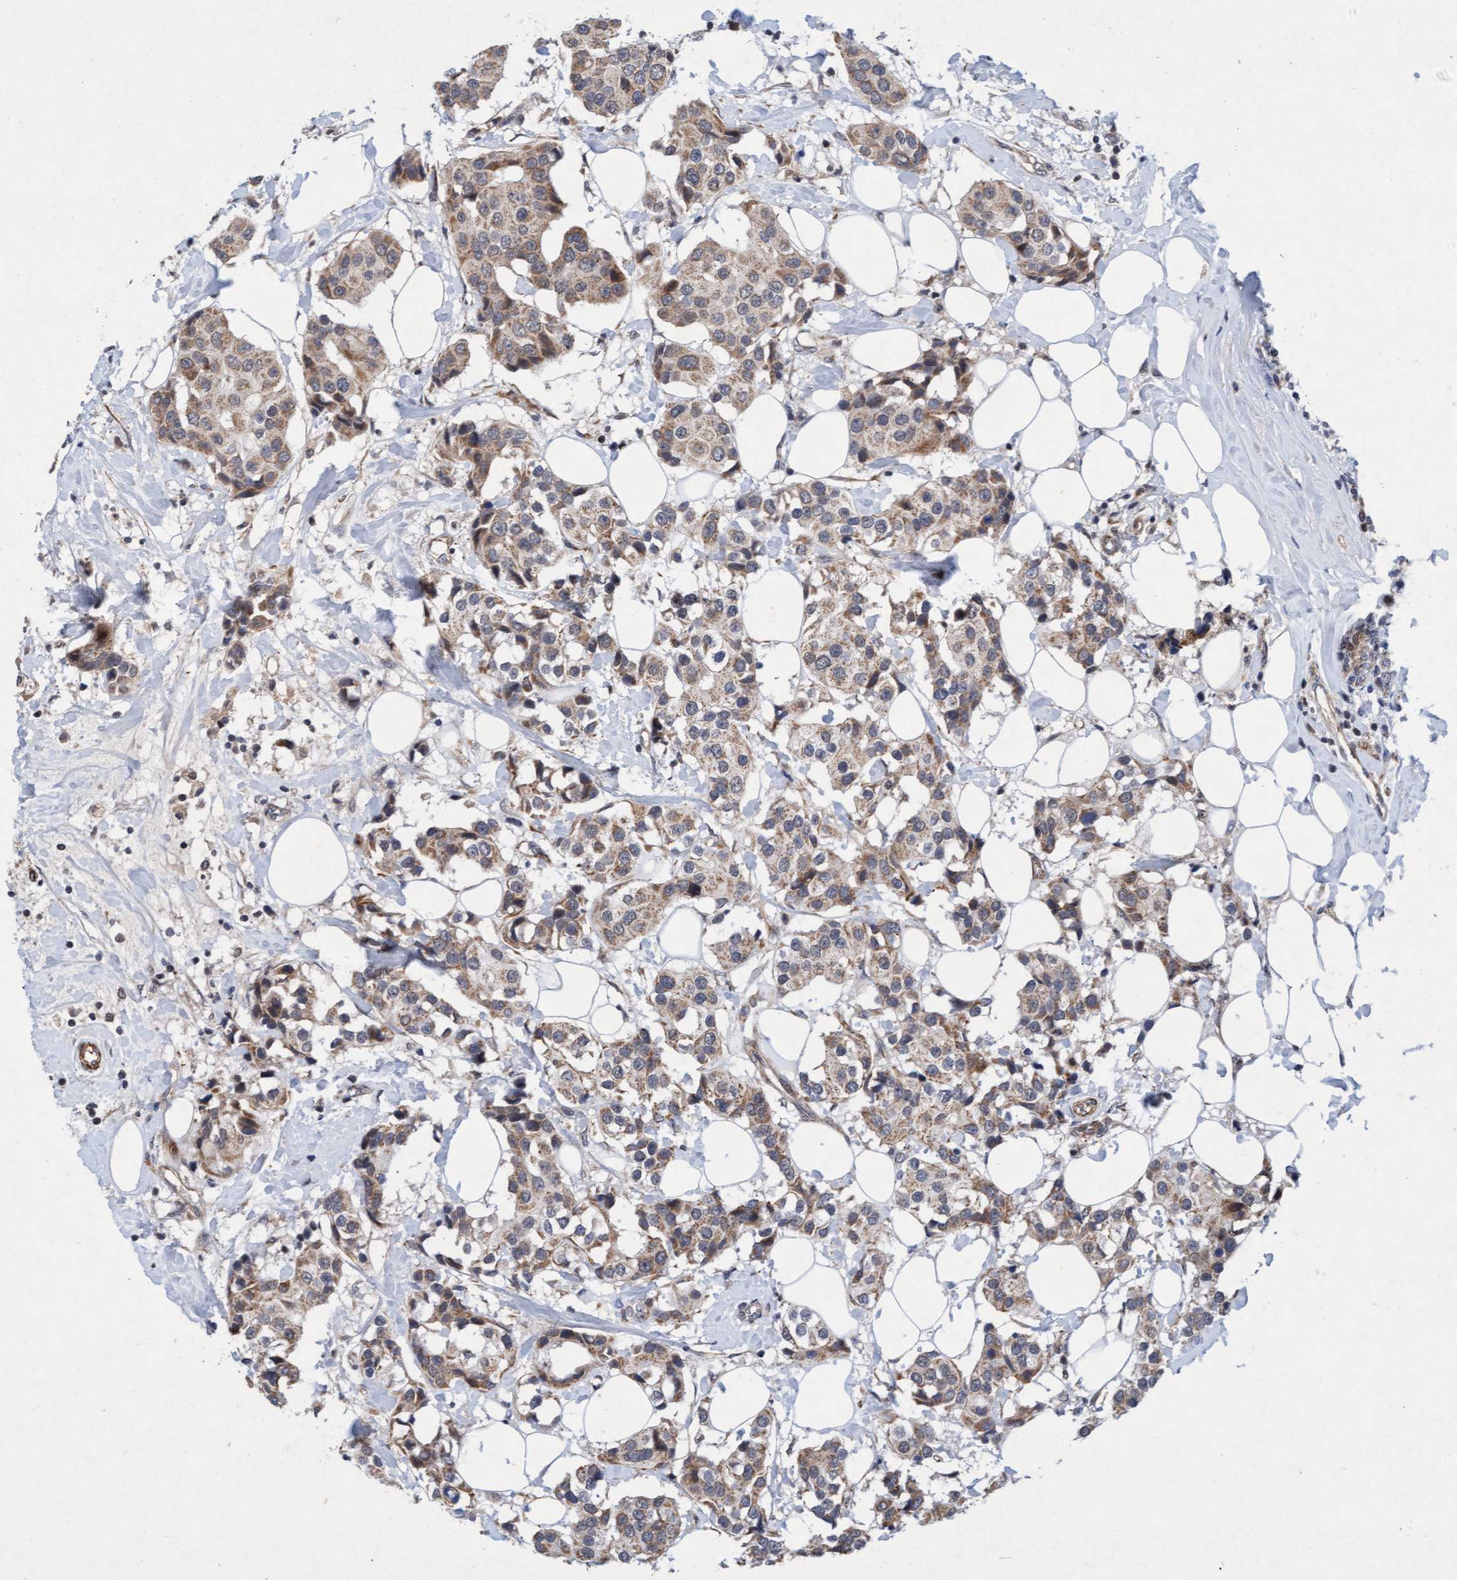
{"staining": {"intensity": "weak", "quantity": ">75%", "location": "cytoplasmic/membranous"}, "tissue": "breast cancer", "cell_type": "Tumor cells", "image_type": "cancer", "snomed": [{"axis": "morphology", "description": "Normal tissue, NOS"}, {"axis": "morphology", "description": "Duct carcinoma"}, {"axis": "topography", "description": "Breast"}], "caption": "Protein staining by immunohistochemistry exhibits weak cytoplasmic/membranous positivity in about >75% of tumor cells in breast cancer. (DAB (3,3'-diaminobenzidine) IHC with brightfield microscopy, high magnification).", "gene": "TMEM70", "patient": {"sex": "female", "age": 39}}